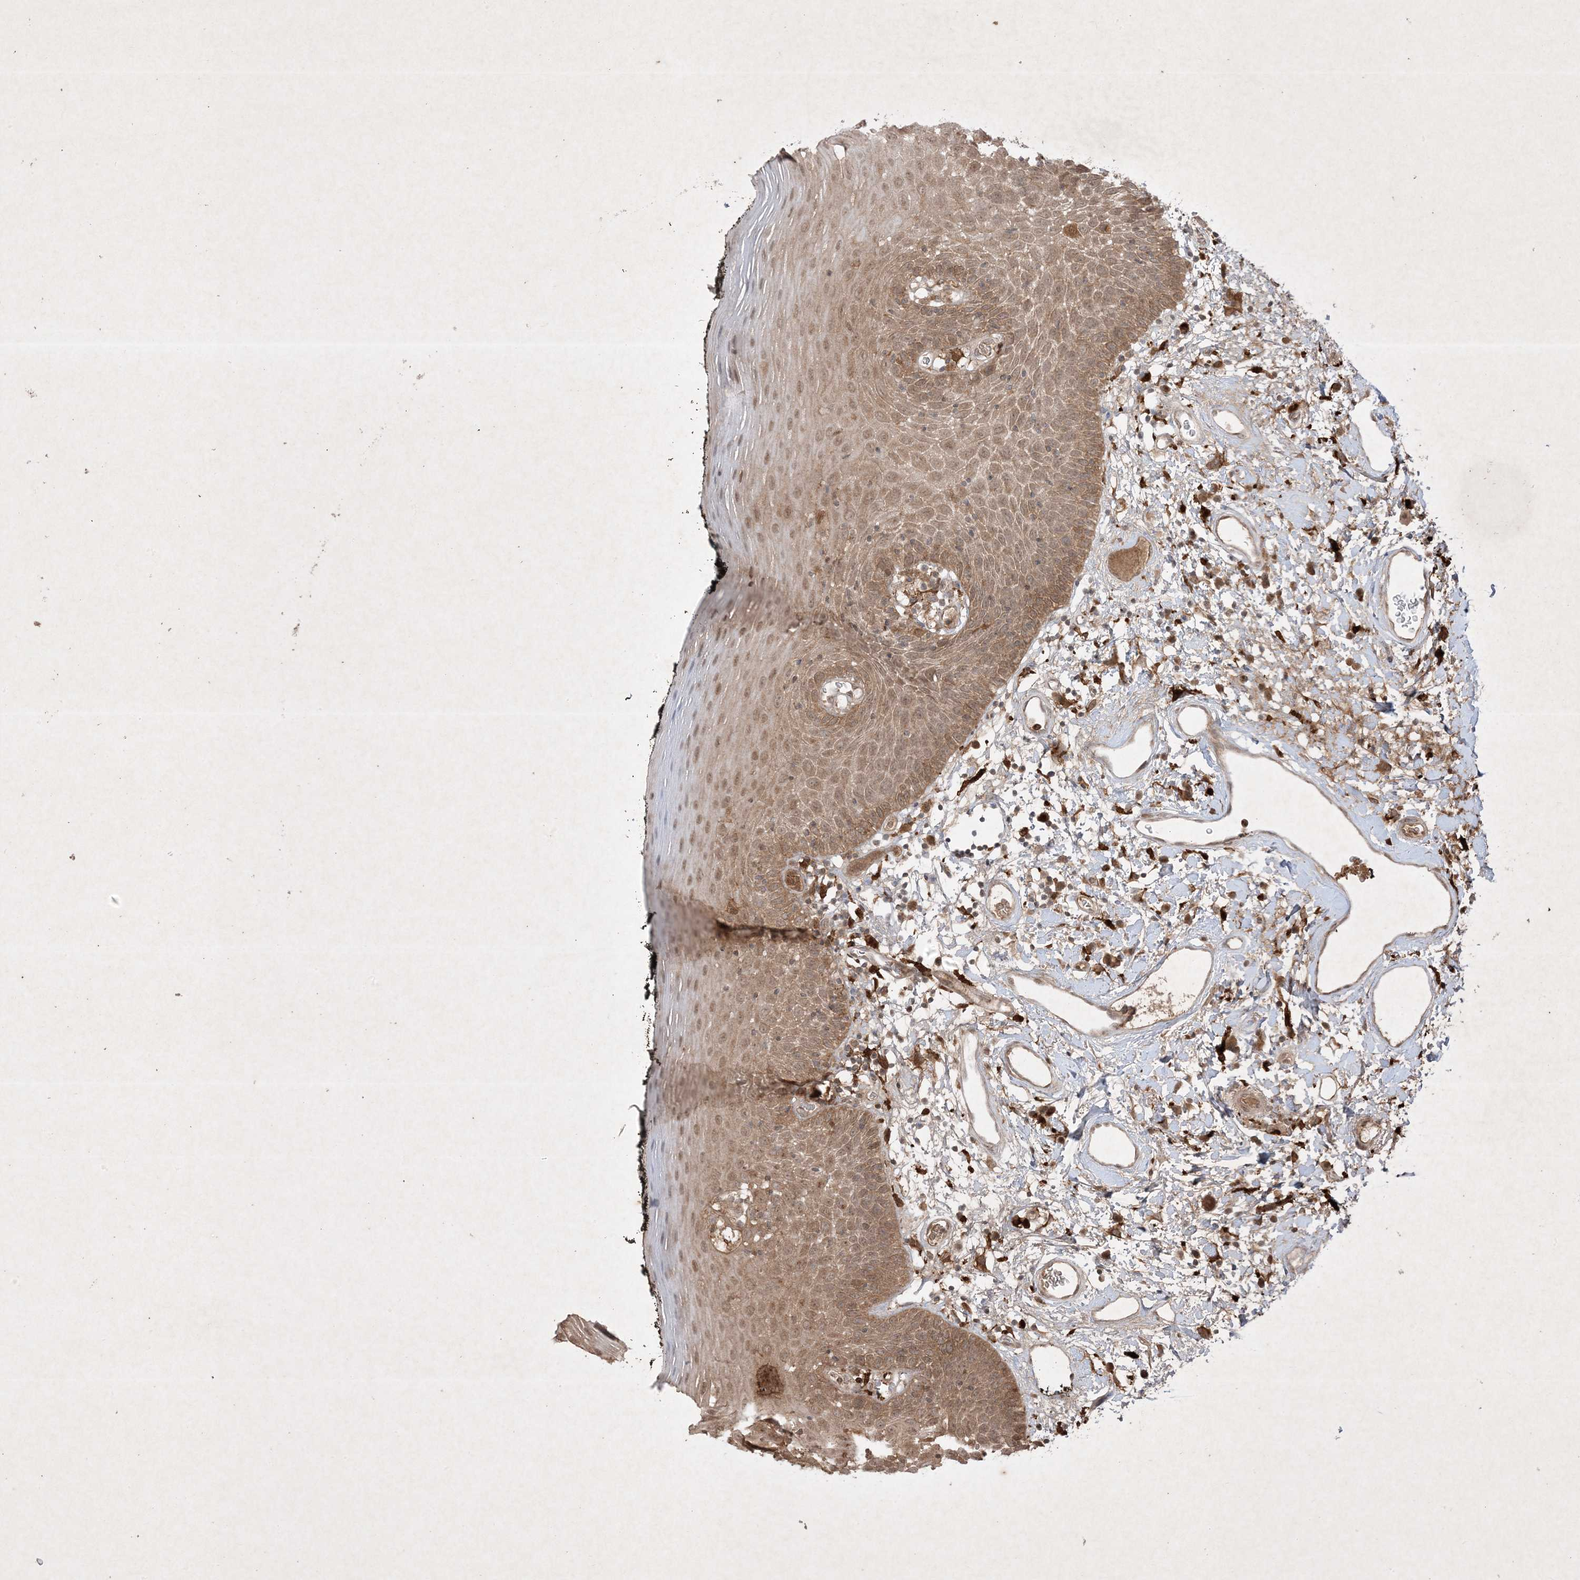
{"staining": {"intensity": "moderate", "quantity": ">75%", "location": "cytoplasmic/membranous,nuclear"}, "tissue": "oral mucosa", "cell_type": "Squamous epithelial cells", "image_type": "normal", "snomed": [{"axis": "morphology", "description": "Normal tissue, NOS"}, {"axis": "topography", "description": "Oral tissue"}], "caption": "Squamous epithelial cells exhibit moderate cytoplasmic/membranous,nuclear staining in about >75% of cells in unremarkable oral mucosa.", "gene": "PTK6", "patient": {"sex": "male", "age": 74}}